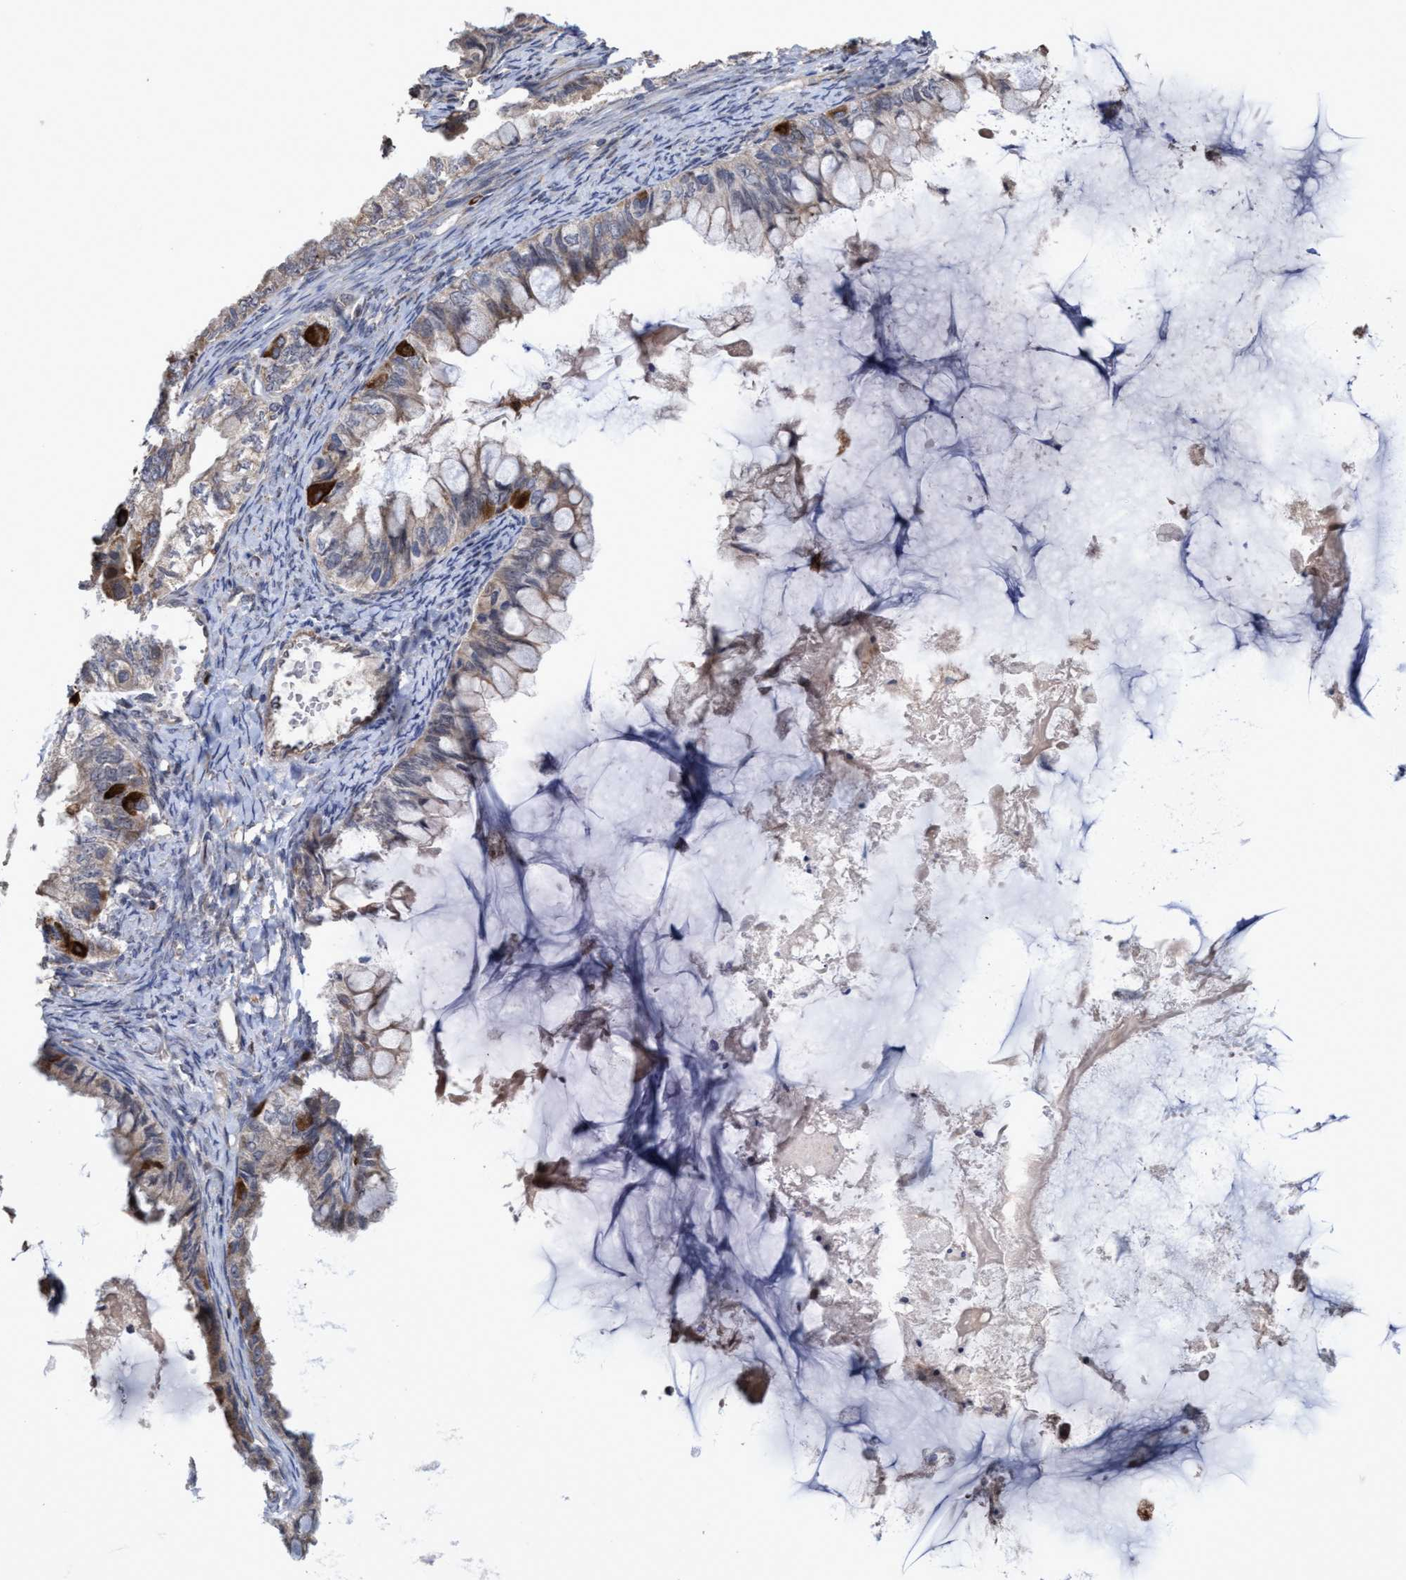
{"staining": {"intensity": "strong", "quantity": "<25%", "location": "cytoplasmic/membranous"}, "tissue": "ovarian cancer", "cell_type": "Tumor cells", "image_type": "cancer", "snomed": [{"axis": "morphology", "description": "Cystadenocarcinoma, mucinous, NOS"}, {"axis": "topography", "description": "Ovary"}], "caption": "Strong cytoplasmic/membranous protein staining is present in approximately <25% of tumor cells in ovarian cancer.", "gene": "SLBP", "patient": {"sex": "female", "age": 80}}